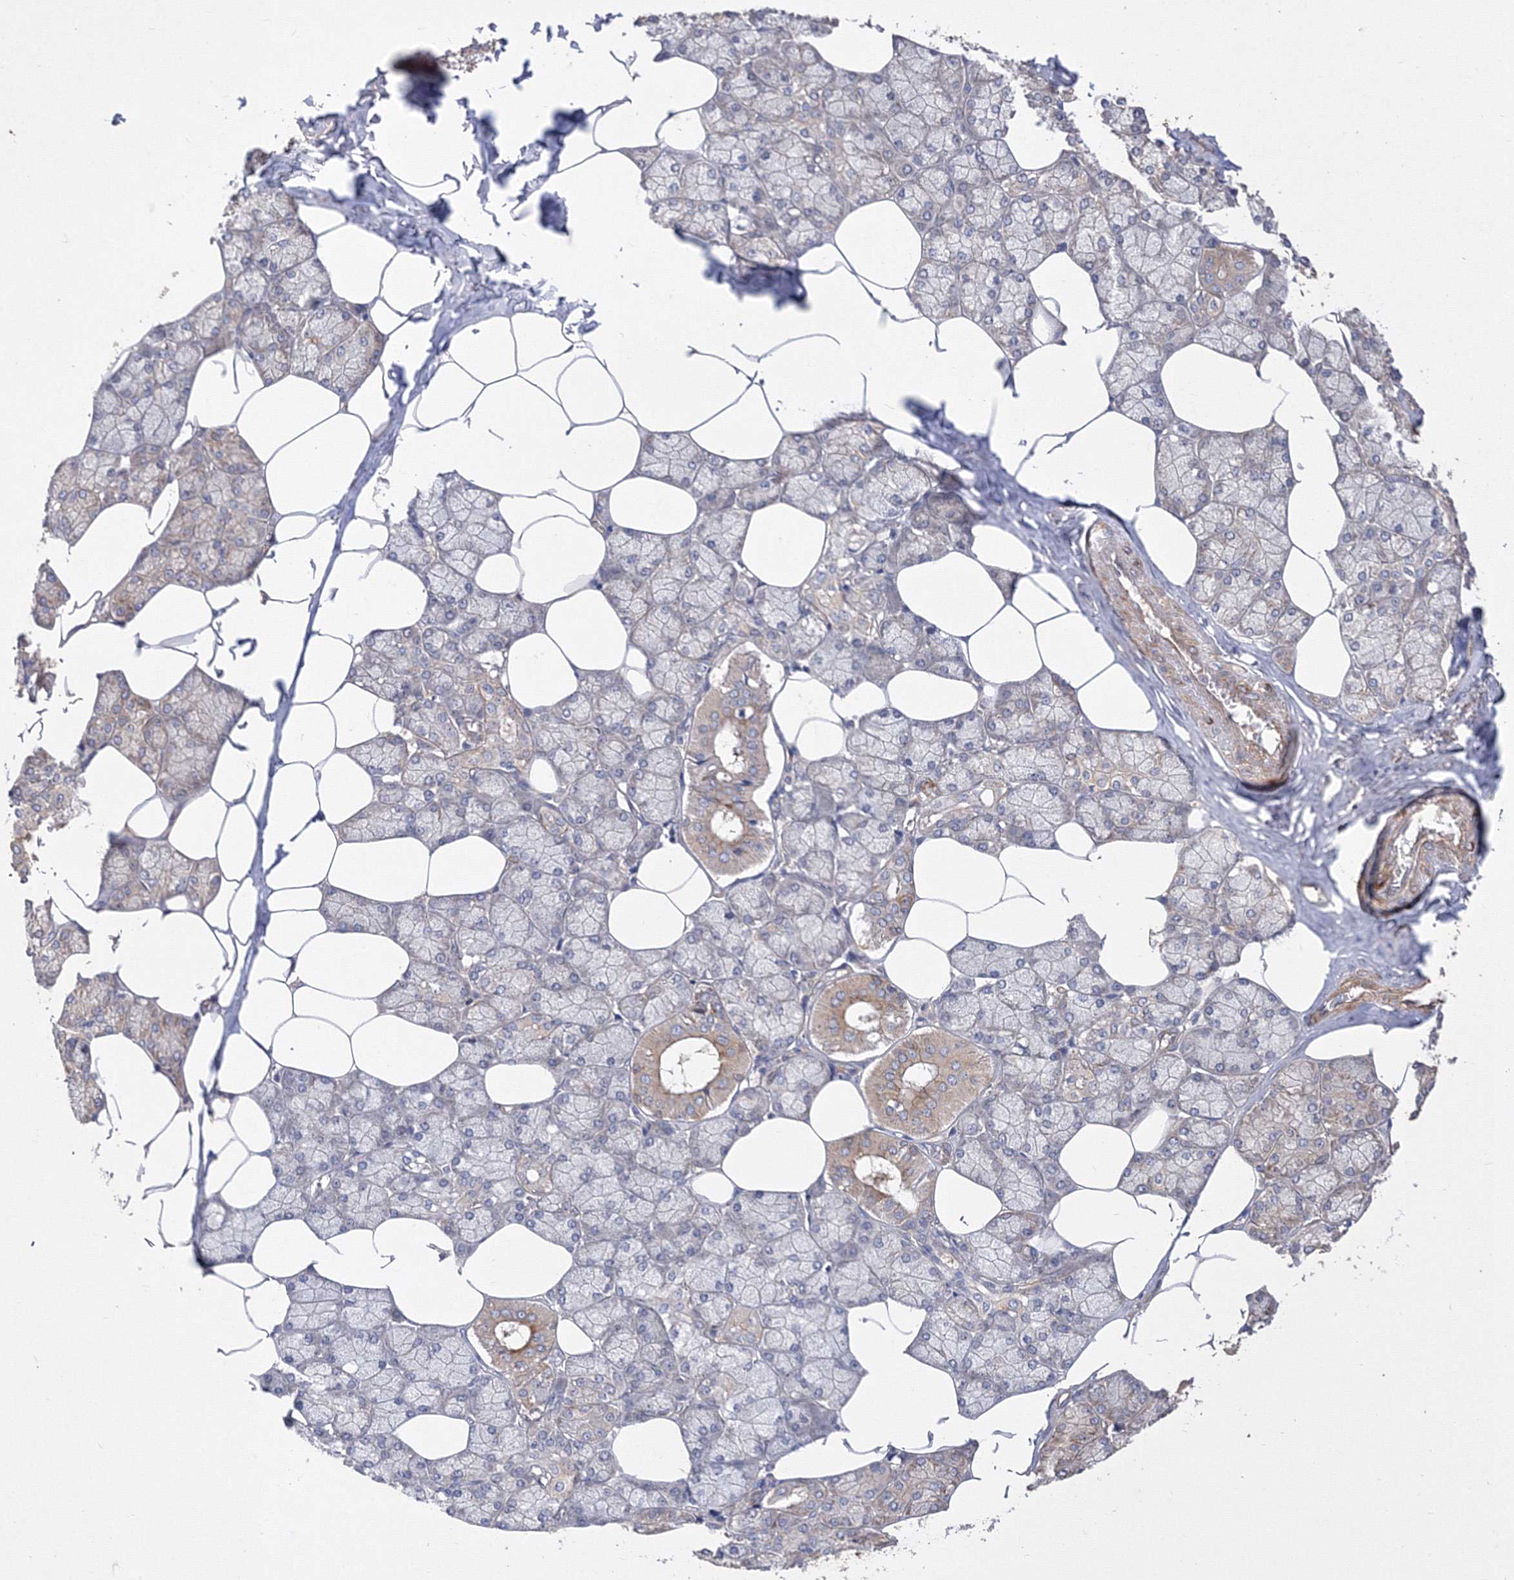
{"staining": {"intensity": "moderate", "quantity": "25%-75%", "location": "cytoplasmic/membranous"}, "tissue": "salivary gland", "cell_type": "Glandular cells", "image_type": "normal", "snomed": [{"axis": "morphology", "description": "Normal tissue, NOS"}, {"axis": "topography", "description": "Salivary gland"}], "caption": "The histopathology image exhibits staining of benign salivary gland, revealing moderate cytoplasmic/membranous protein staining (brown color) within glandular cells. The protein is shown in brown color, while the nuclei are stained blue.", "gene": "SNX18", "patient": {"sex": "male", "age": 62}}